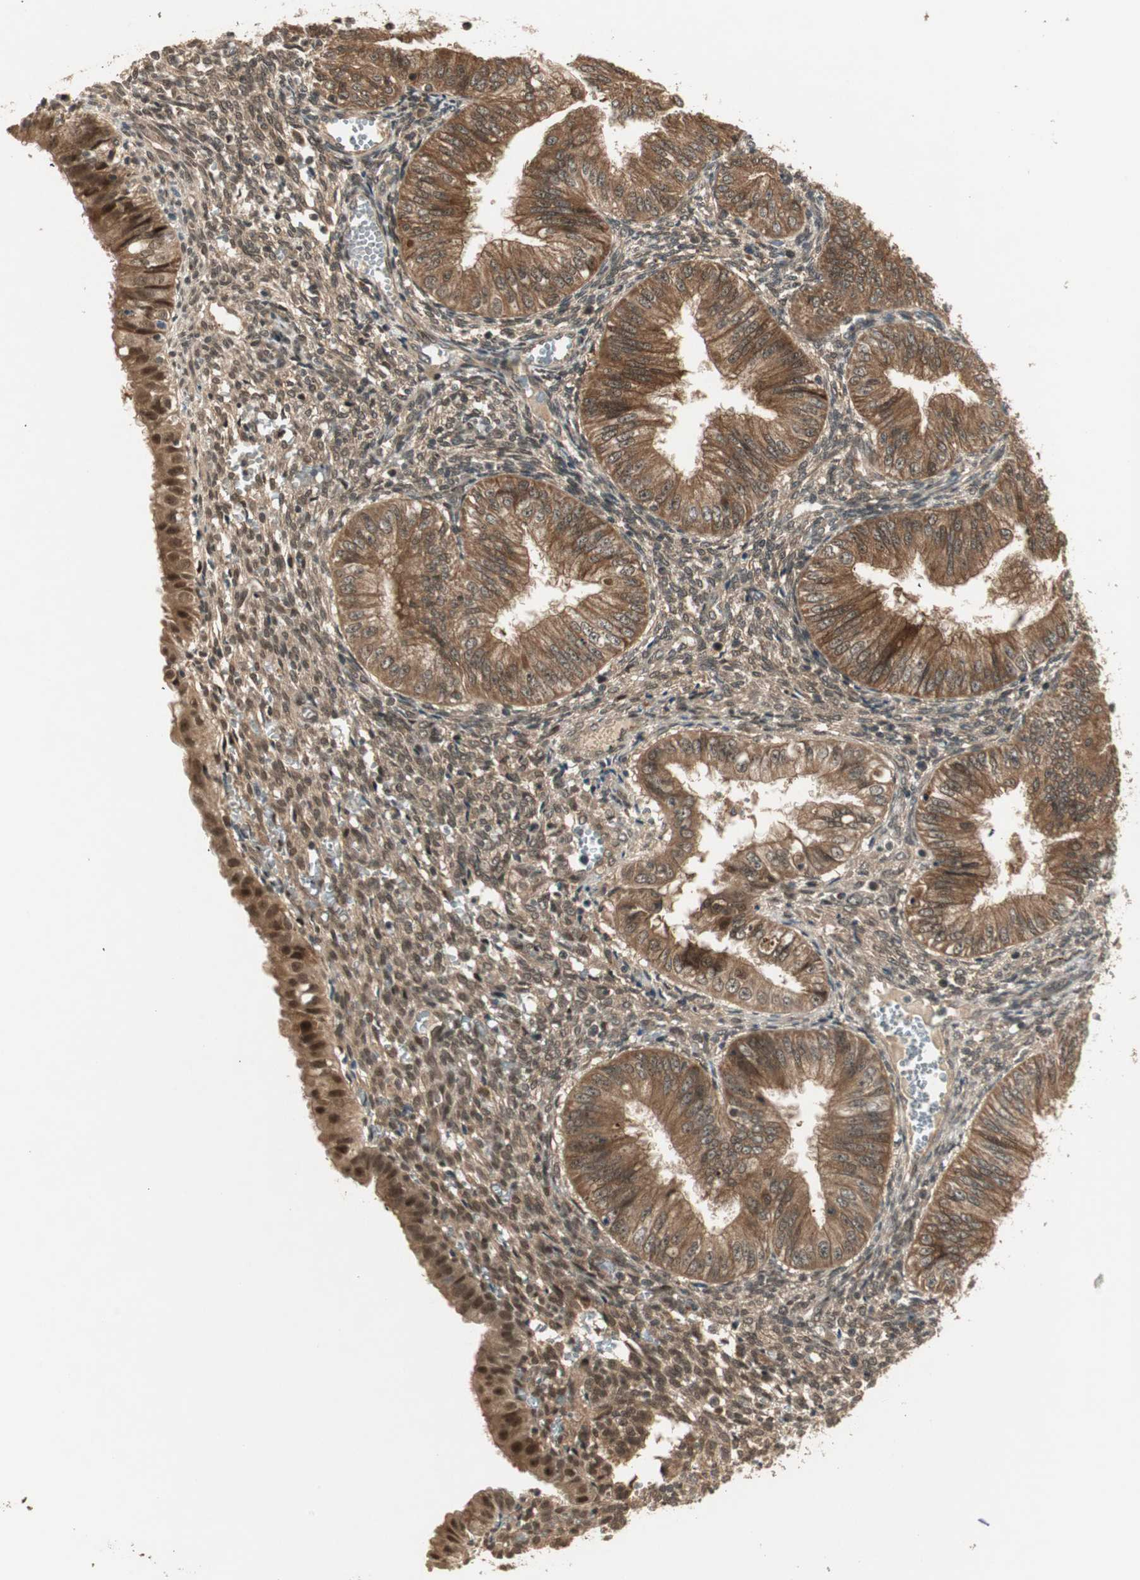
{"staining": {"intensity": "strong", "quantity": ">75%", "location": "cytoplasmic/membranous,nuclear"}, "tissue": "endometrial cancer", "cell_type": "Tumor cells", "image_type": "cancer", "snomed": [{"axis": "morphology", "description": "Normal tissue, NOS"}, {"axis": "morphology", "description": "Adenocarcinoma, NOS"}, {"axis": "topography", "description": "Endometrium"}], "caption": "Tumor cells demonstrate strong cytoplasmic/membranous and nuclear positivity in approximately >75% of cells in endometrial cancer (adenocarcinoma).", "gene": "ZSCAN31", "patient": {"sex": "female", "age": 53}}